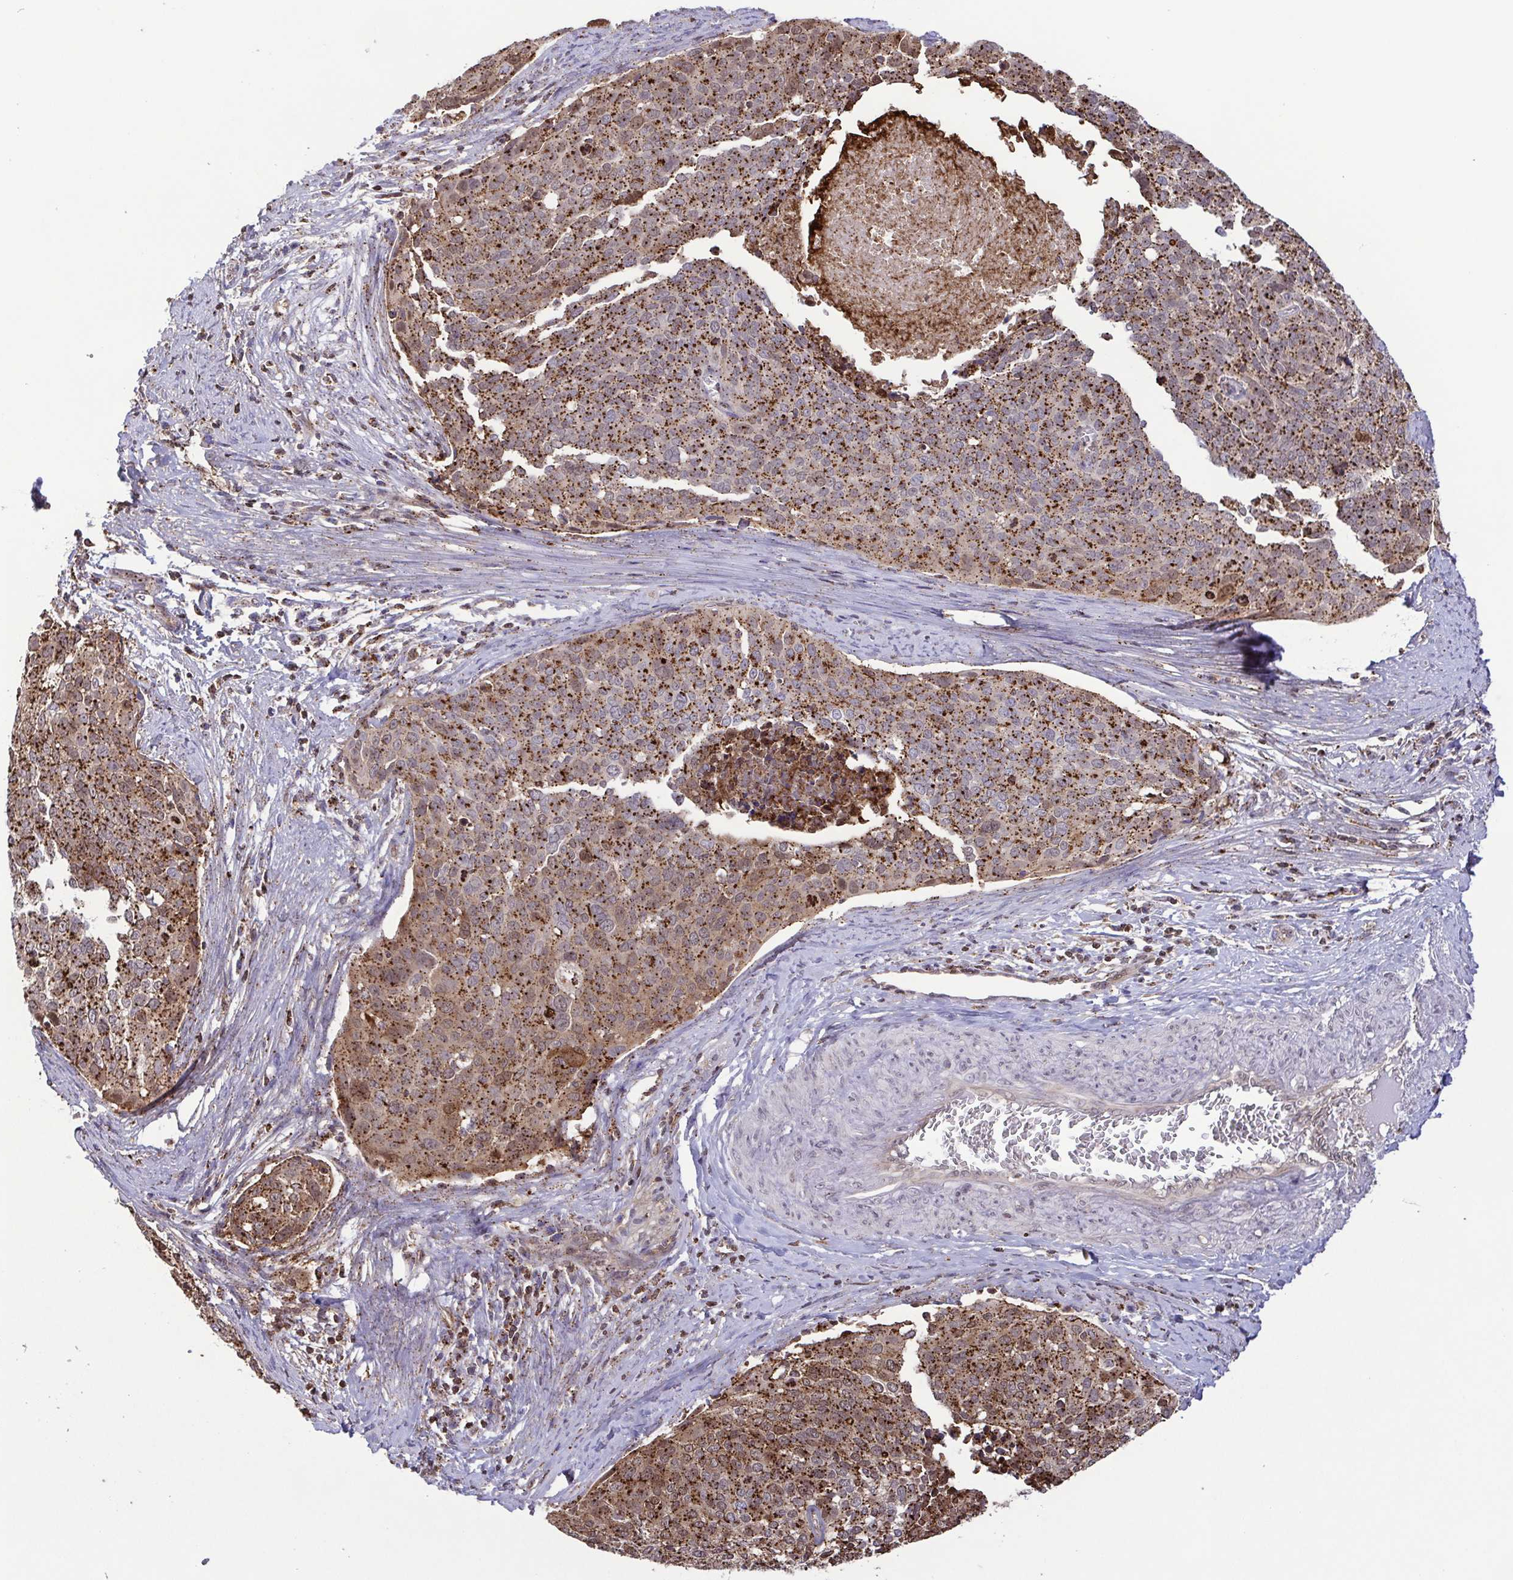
{"staining": {"intensity": "strong", "quantity": ">75%", "location": "cytoplasmic/membranous"}, "tissue": "cervical cancer", "cell_type": "Tumor cells", "image_type": "cancer", "snomed": [{"axis": "morphology", "description": "Squamous cell carcinoma, NOS"}, {"axis": "topography", "description": "Cervix"}], "caption": "Immunohistochemistry (IHC) staining of cervical cancer (squamous cell carcinoma), which reveals high levels of strong cytoplasmic/membranous expression in approximately >75% of tumor cells indicating strong cytoplasmic/membranous protein staining. The staining was performed using DAB (brown) for protein detection and nuclei were counterstained in hematoxylin (blue).", "gene": "CHMP1B", "patient": {"sex": "female", "age": 39}}